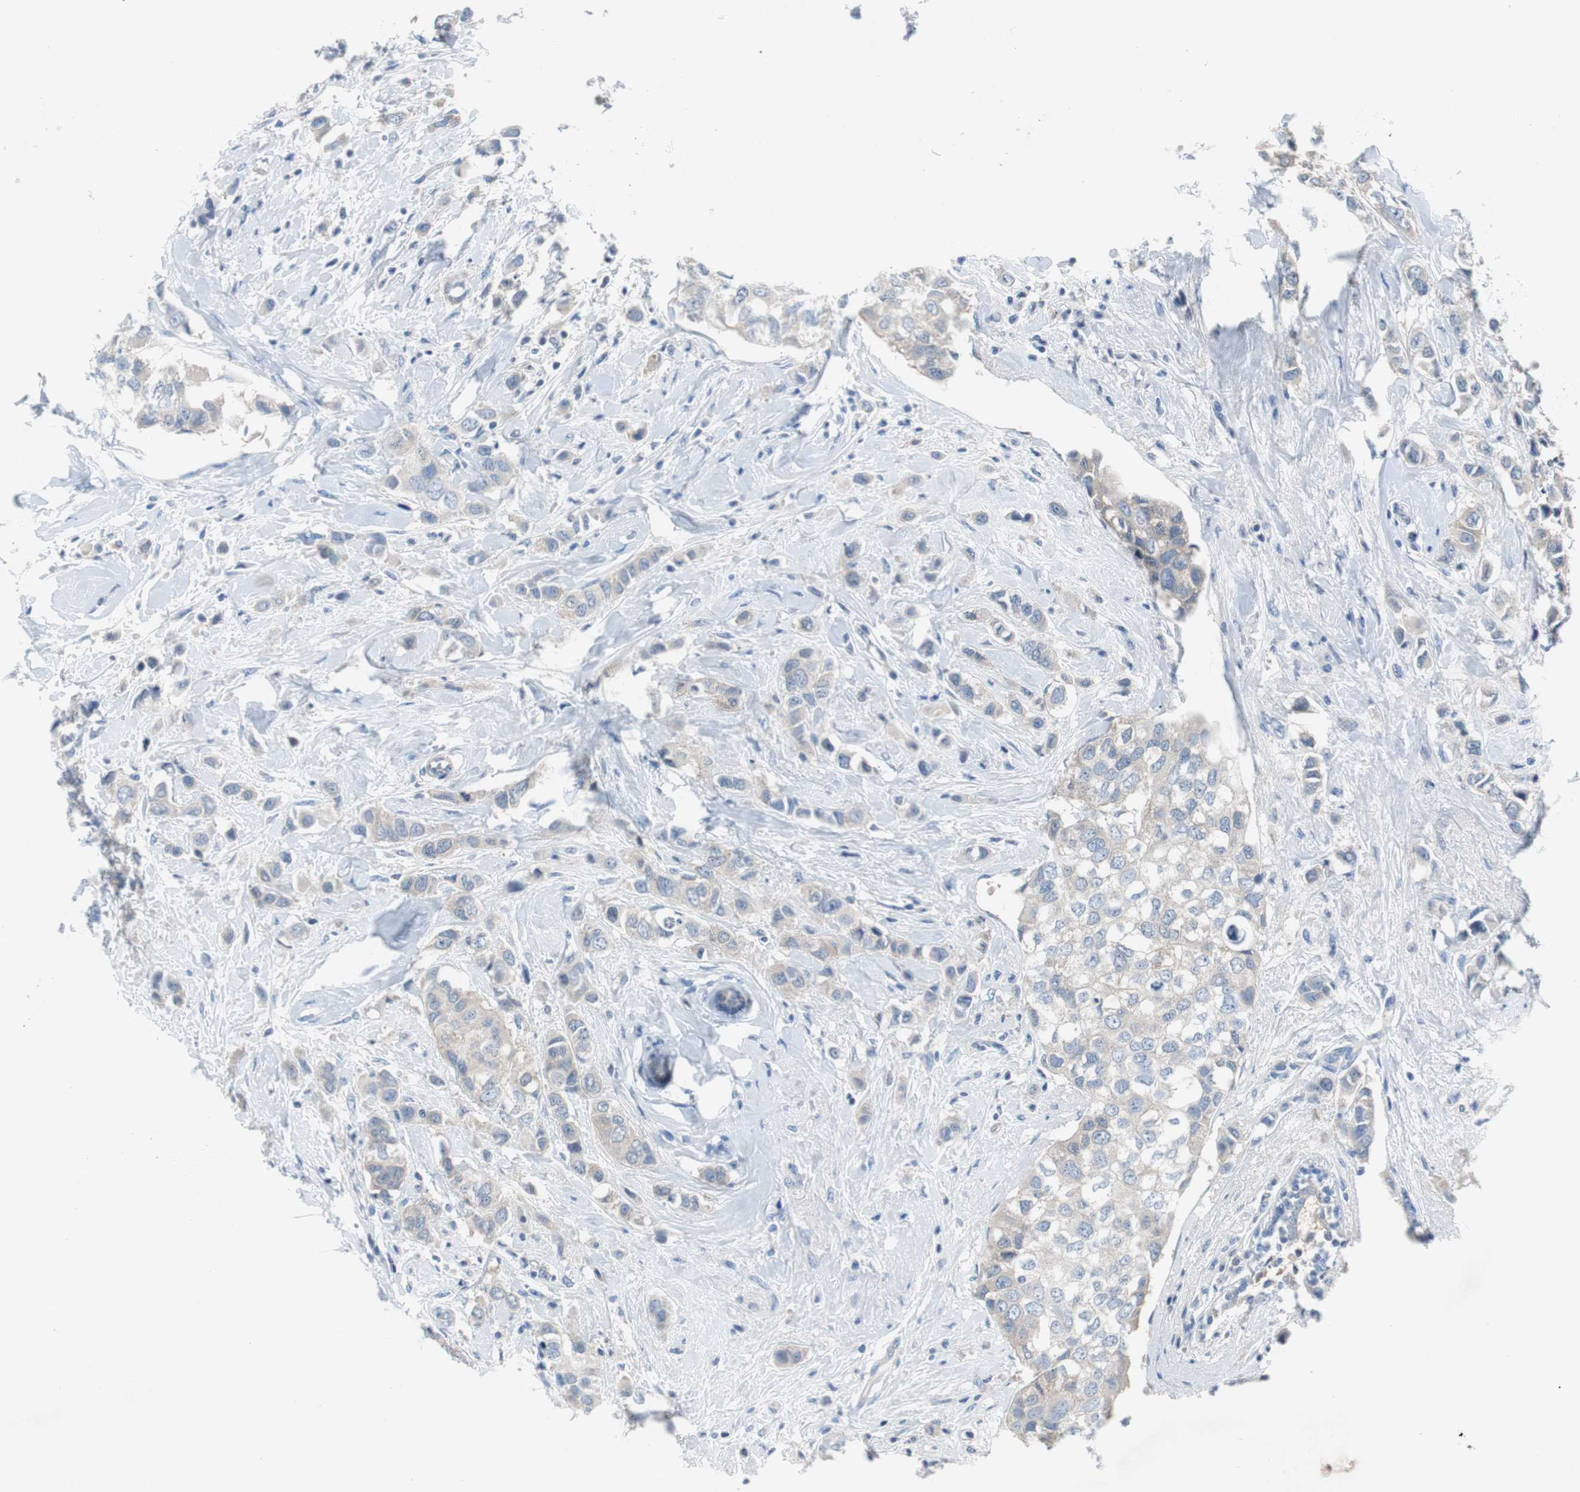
{"staining": {"intensity": "weak", "quantity": "25%-75%", "location": "cytoplasmic/membranous"}, "tissue": "breast cancer", "cell_type": "Tumor cells", "image_type": "cancer", "snomed": [{"axis": "morphology", "description": "Duct carcinoma"}, {"axis": "topography", "description": "Breast"}], "caption": "Approximately 25%-75% of tumor cells in human breast cancer (invasive ductal carcinoma) exhibit weak cytoplasmic/membranous protein expression as visualized by brown immunohistochemical staining.", "gene": "EEF2K", "patient": {"sex": "female", "age": 50}}